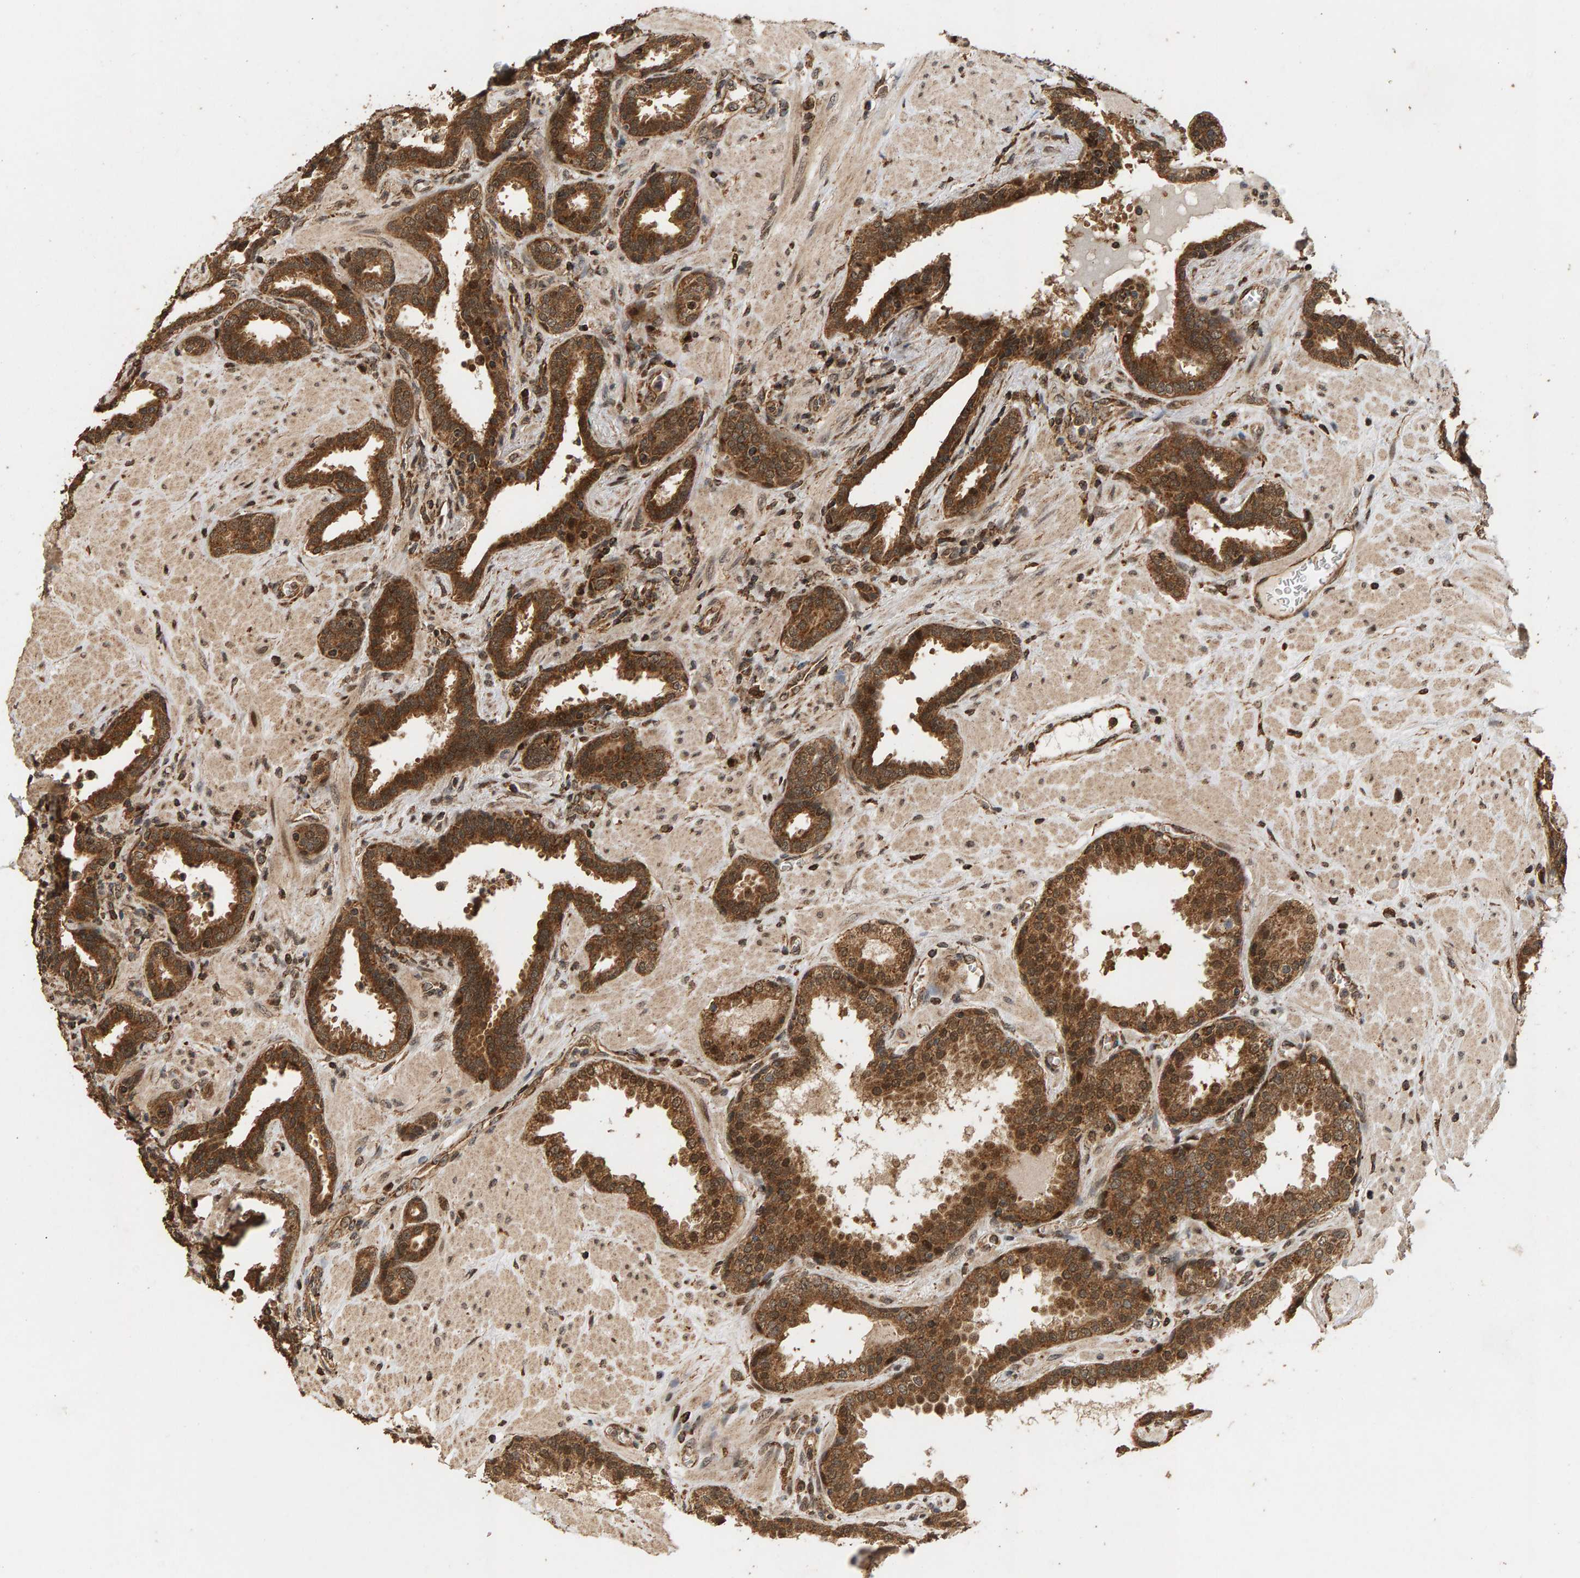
{"staining": {"intensity": "moderate", "quantity": ">75%", "location": "cytoplasmic/membranous,nuclear"}, "tissue": "prostate", "cell_type": "Glandular cells", "image_type": "normal", "snomed": [{"axis": "morphology", "description": "Normal tissue, NOS"}, {"axis": "topography", "description": "Prostate"}], "caption": "Brown immunohistochemical staining in unremarkable prostate reveals moderate cytoplasmic/membranous,nuclear positivity in about >75% of glandular cells.", "gene": "GSTK1", "patient": {"sex": "male", "age": 51}}